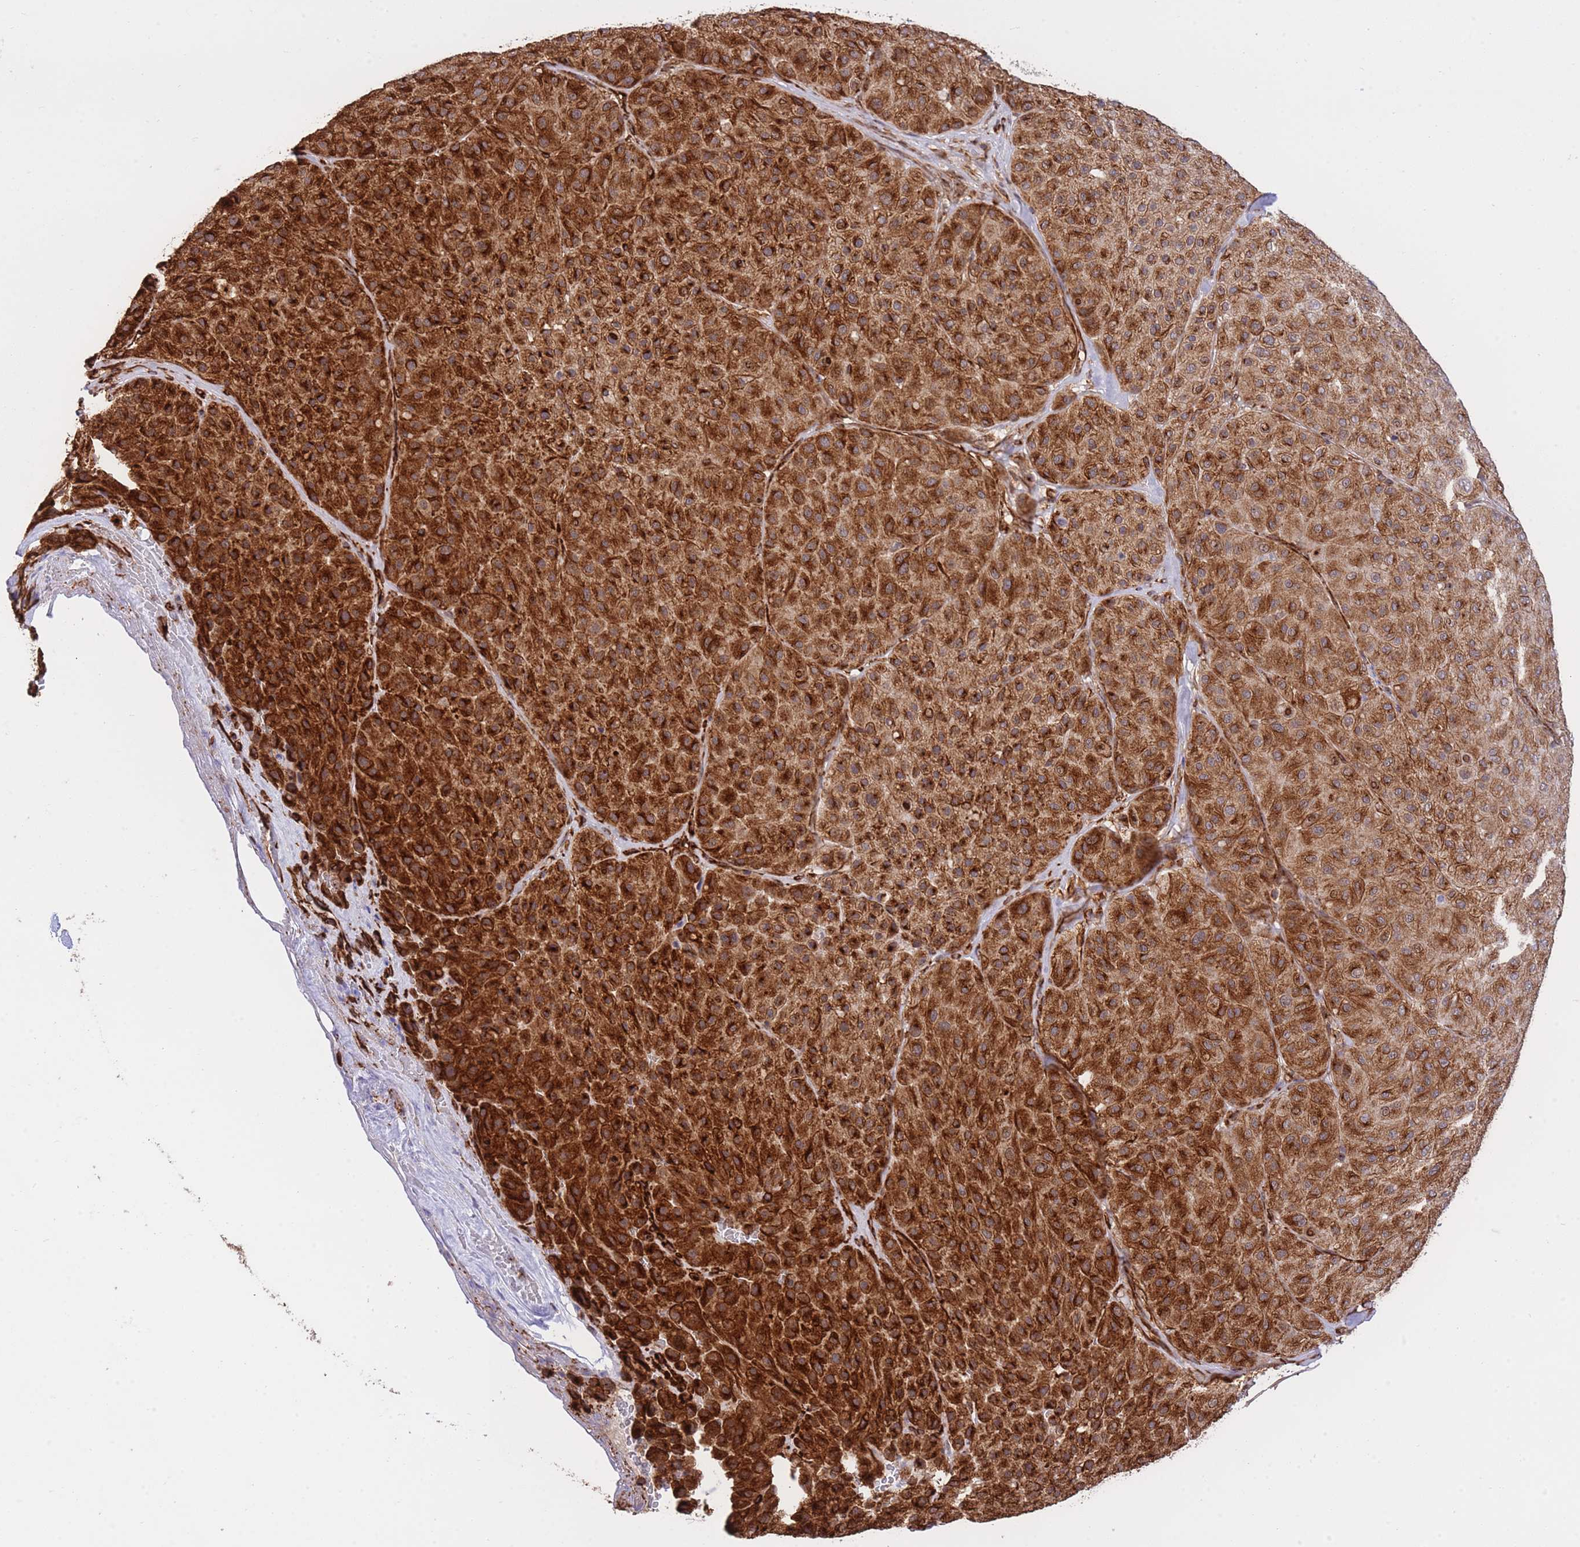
{"staining": {"intensity": "strong", "quantity": ">75%", "location": "cytoplasmic/membranous"}, "tissue": "melanoma", "cell_type": "Tumor cells", "image_type": "cancer", "snomed": [{"axis": "morphology", "description": "Malignant melanoma, Metastatic site"}, {"axis": "topography", "description": "Smooth muscle"}], "caption": "Human malignant melanoma (metastatic site) stained for a protein (brown) displays strong cytoplasmic/membranous positive positivity in approximately >75% of tumor cells.", "gene": "EXOSC8", "patient": {"sex": "male", "age": 41}}